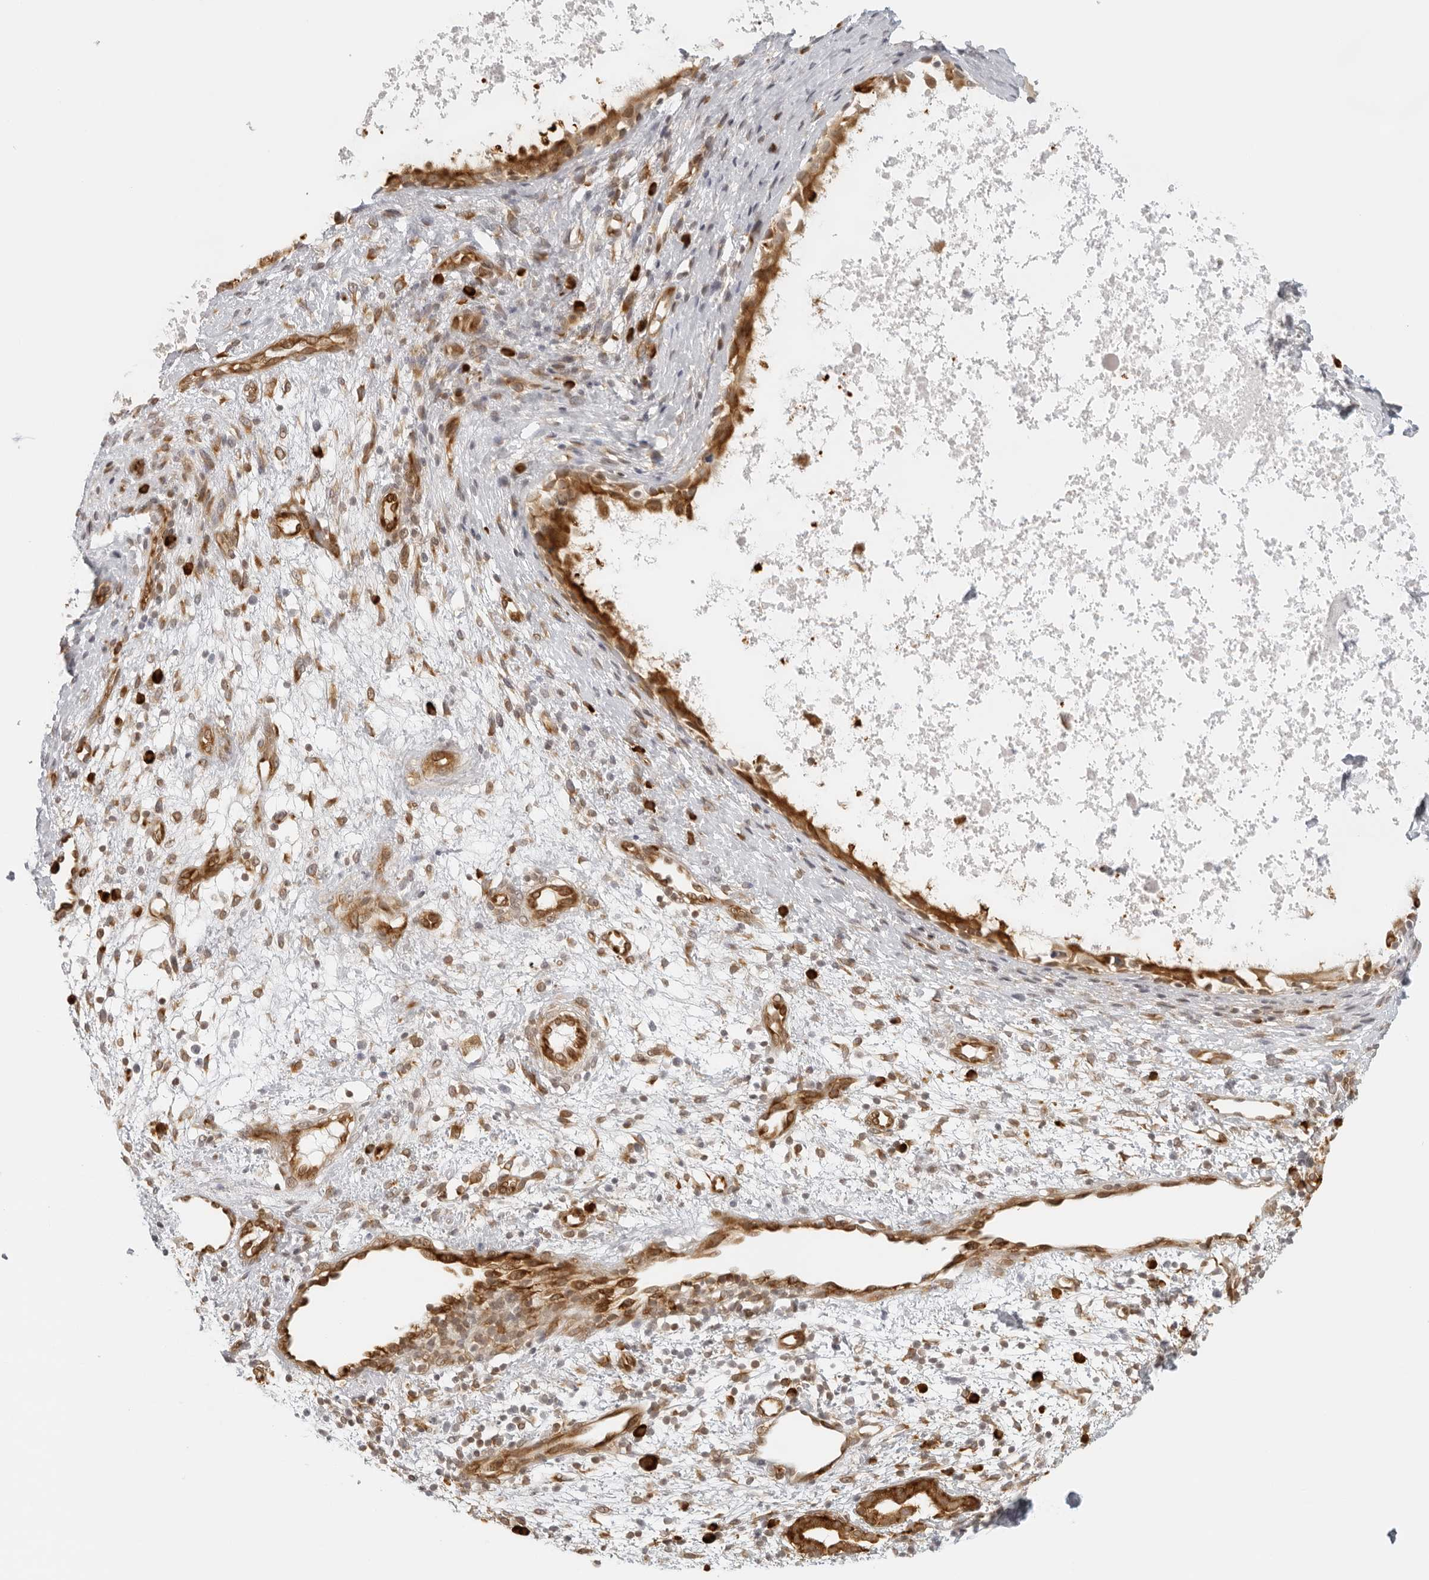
{"staining": {"intensity": "moderate", "quantity": ">75%", "location": "cytoplasmic/membranous"}, "tissue": "nasopharynx", "cell_type": "Respiratory epithelial cells", "image_type": "normal", "snomed": [{"axis": "morphology", "description": "Normal tissue, NOS"}, {"axis": "topography", "description": "Nasopharynx"}], "caption": "Brown immunohistochemical staining in unremarkable nasopharynx displays moderate cytoplasmic/membranous staining in about >75% of respiratory epithelial cells. (DAB IHC with brightfield microscopy, high magnification).", "gene": "EIF4G1", "patient": {"sex": "male", "age": 22}}